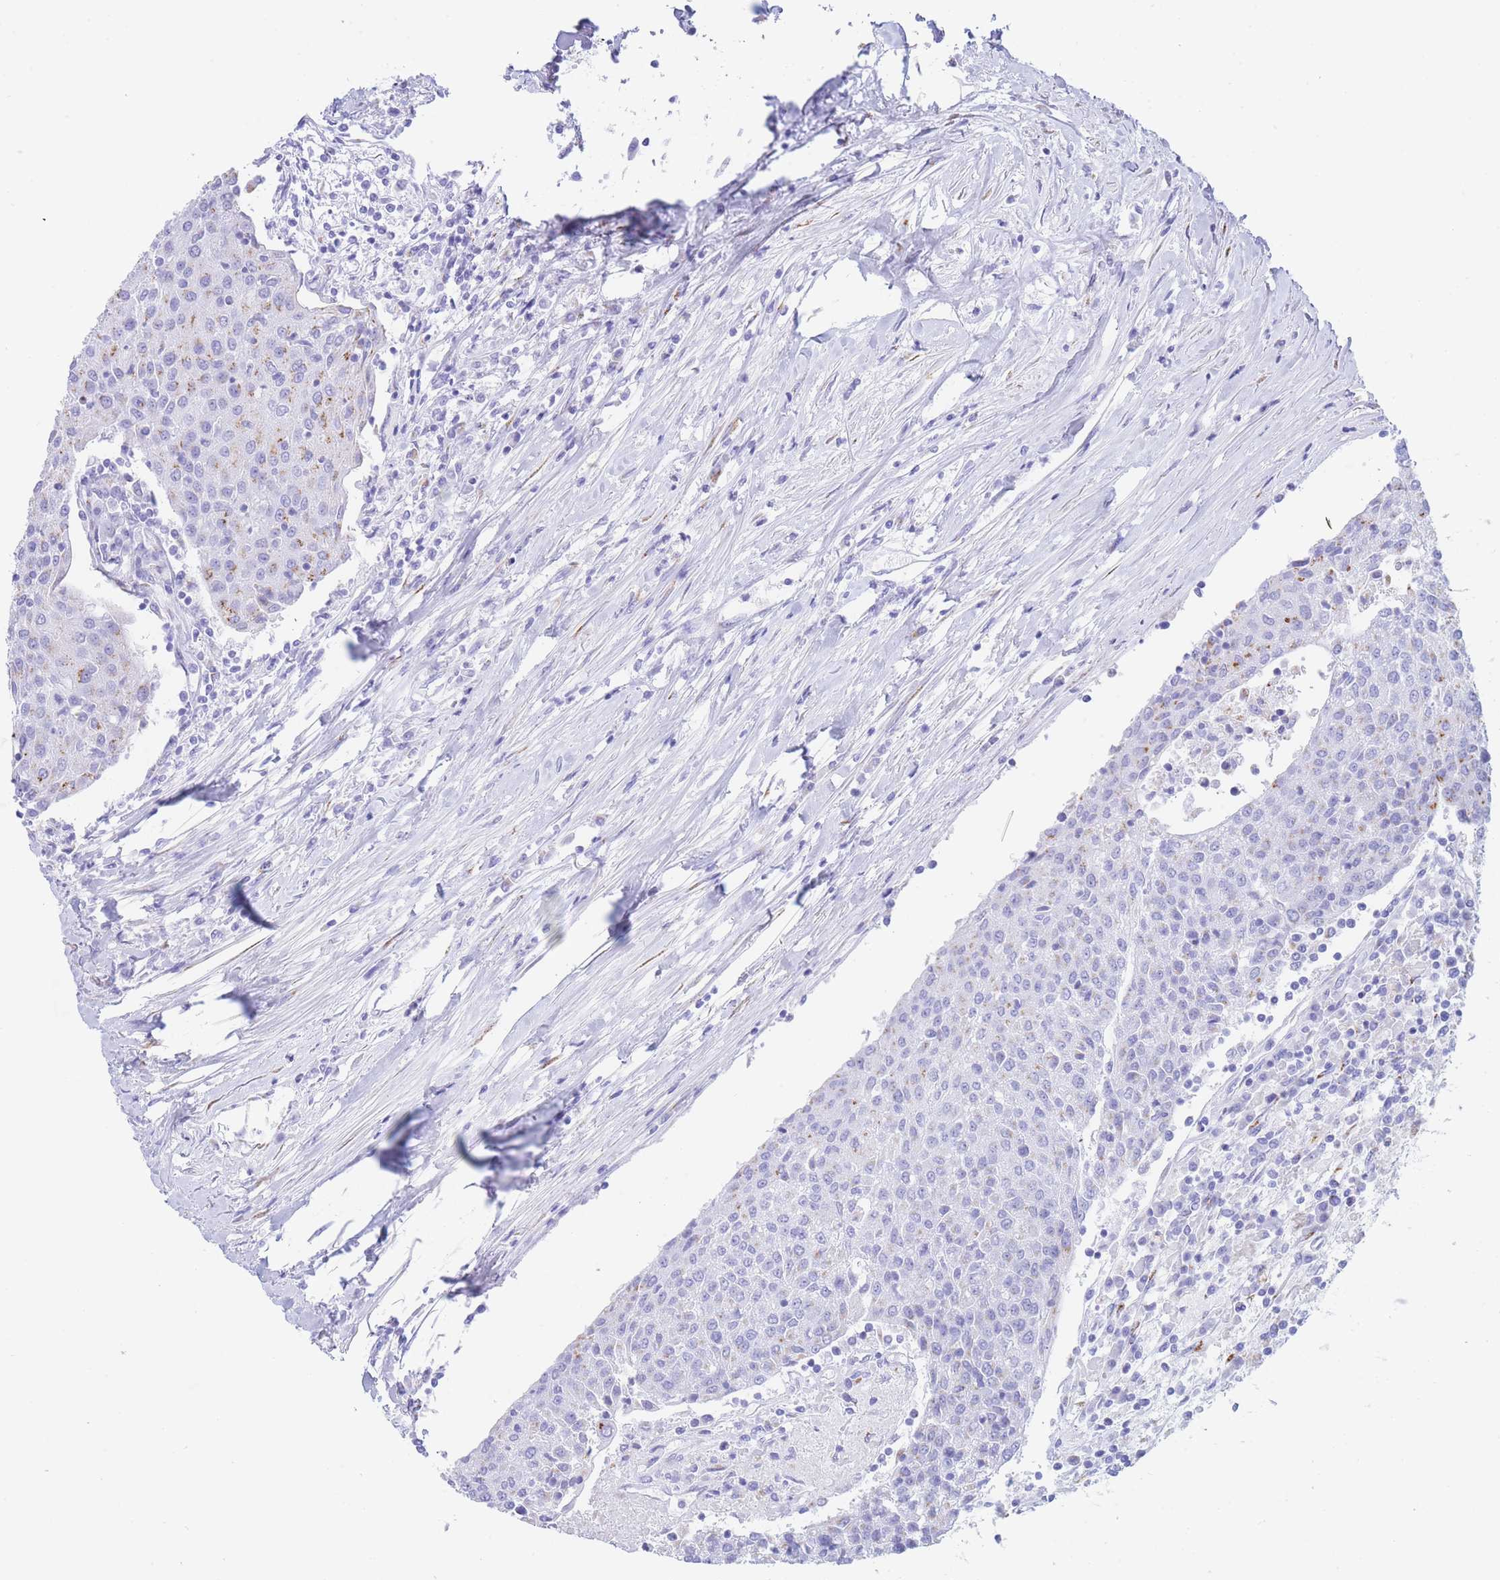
{"staining": {"intensity": "strong", "quantity": "<25%", "location": "cytoplasmic/membranous"}, "tissue": "urothelial cancer", "cell_type": "Tumor cells", "image_type": "cancer", "snomed": [{"axis": "morphology", "description": "Urothelial carcinoma, High grade"}, {"axis": "topography", "description": "Urinary bladder"}], "caption": "DAB immunohistochemical staining of urothelial cancer reveals strong cytoplasmic/membranous protein expression in about <25% of tumor cells.", "gene": "FAM3C", "patient": {"sex": "female", "age": 85}}